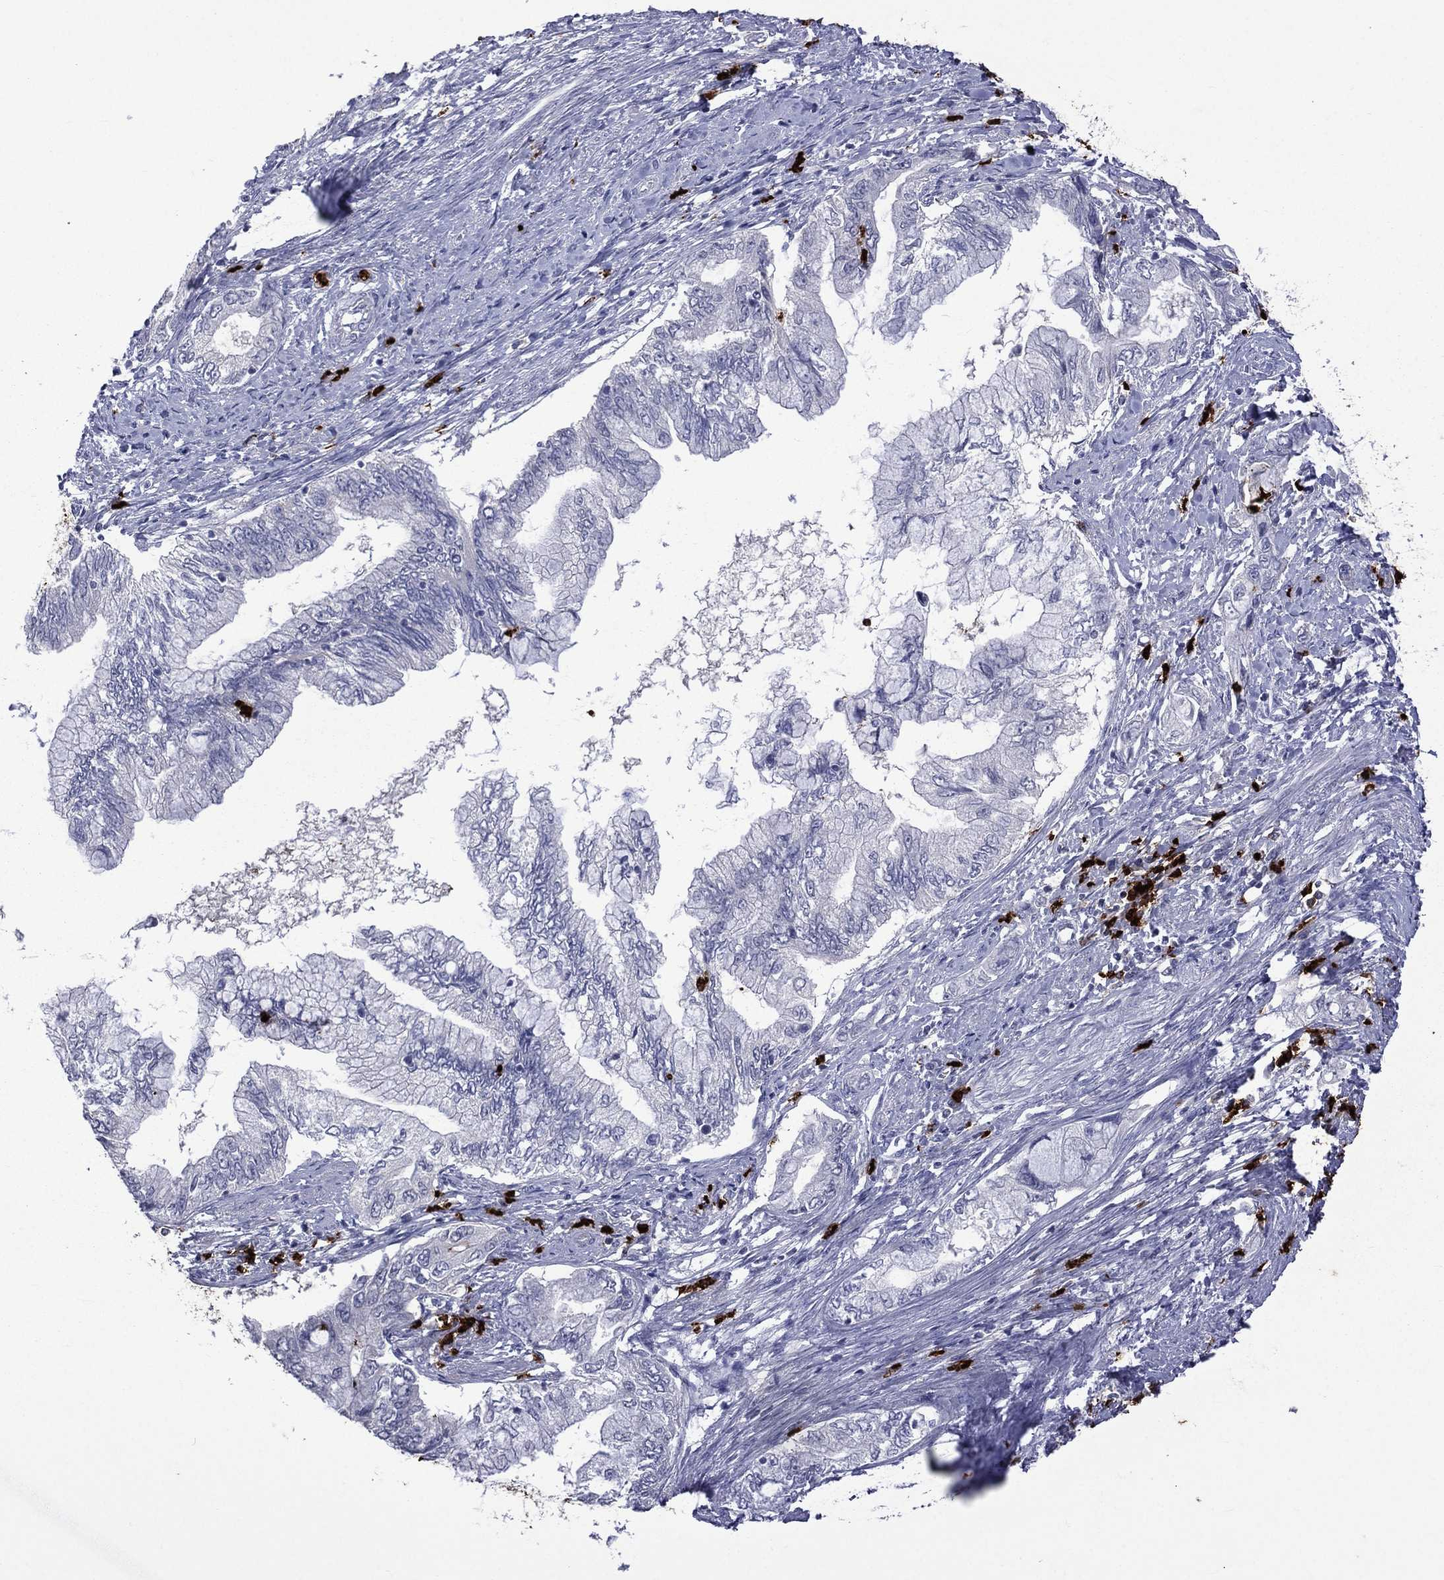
{"staining": {"intensity": "negative", "quantity": "none", "location": "none"}, "tissue": "pancreatic cancer", "cell_type": "Tumor cells", "image_type": "cancer", "snomed": [{"axis": "morphology", "description": "Adenocarcinoma, NOS"}, {"axis": "topography", "description": "Pancreas"}], "caption": "Pancreatic adenocarcinoma was stained to show a protein in brown. There is no significant expression in tumor cells. (DAB (3,3'-diaminobenzidine) immunohistochemistry (IHC), high magnification).", "gene": "ELANE", "patient": {"sex": "female", "age": 73}}